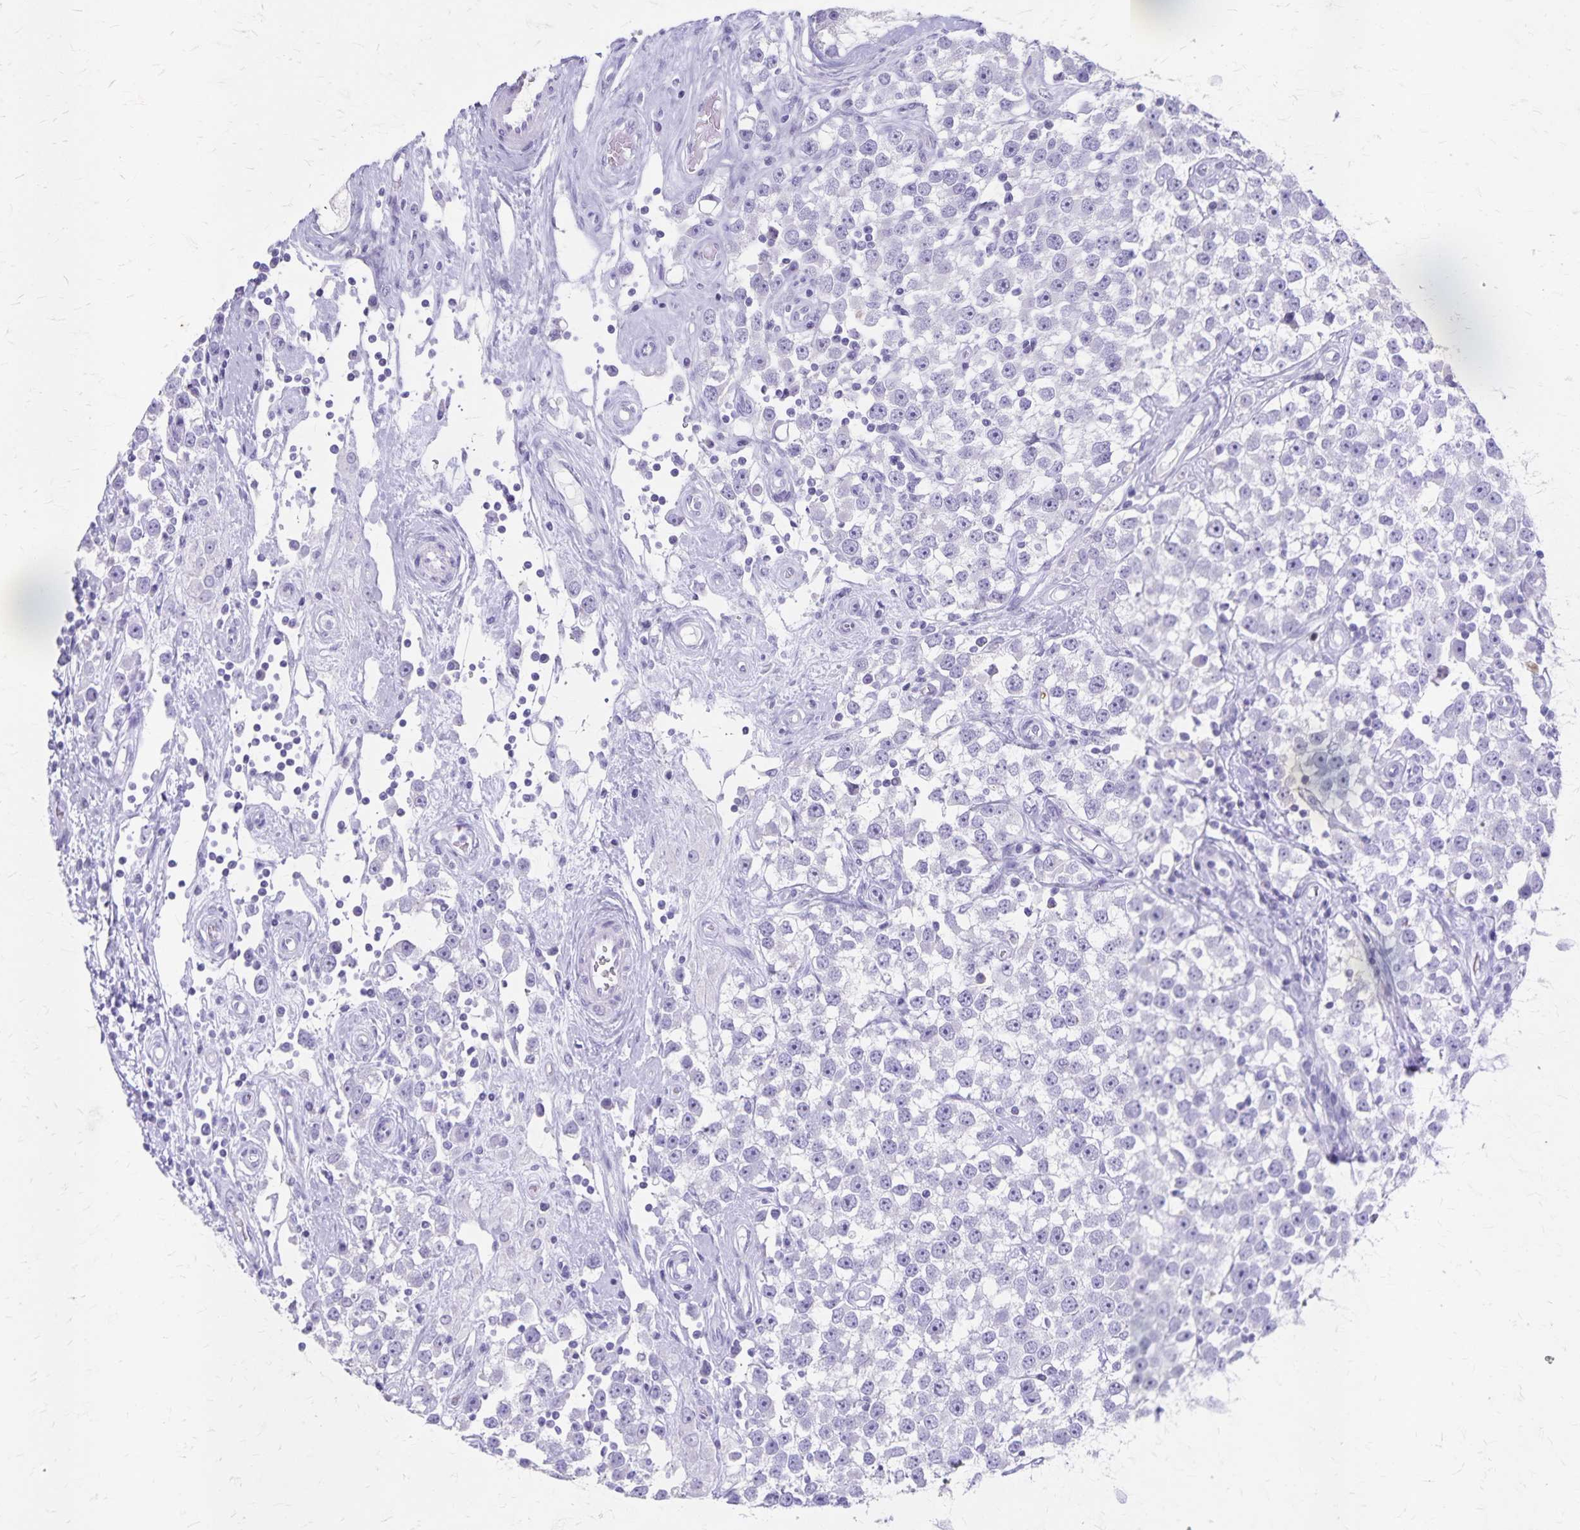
{"staining": {"intensity": "negative", "quantity": "none", "location": "none"}, "tissue": "testis cancer", "cell_type": "Tumor cells", "image_type": "cancer", "snomed": [{"axis": "morphology", "description": "Seminoma, NOS"}, {"axis": "topography", "description": "Testis"}], "caption": "The immunohistochemistry (IHC) image has no significant staining in tumor cells of seminoma (testis) tissue.", "gene": "GPBAR1", "patient": {"sex": "male", "age": 34}}